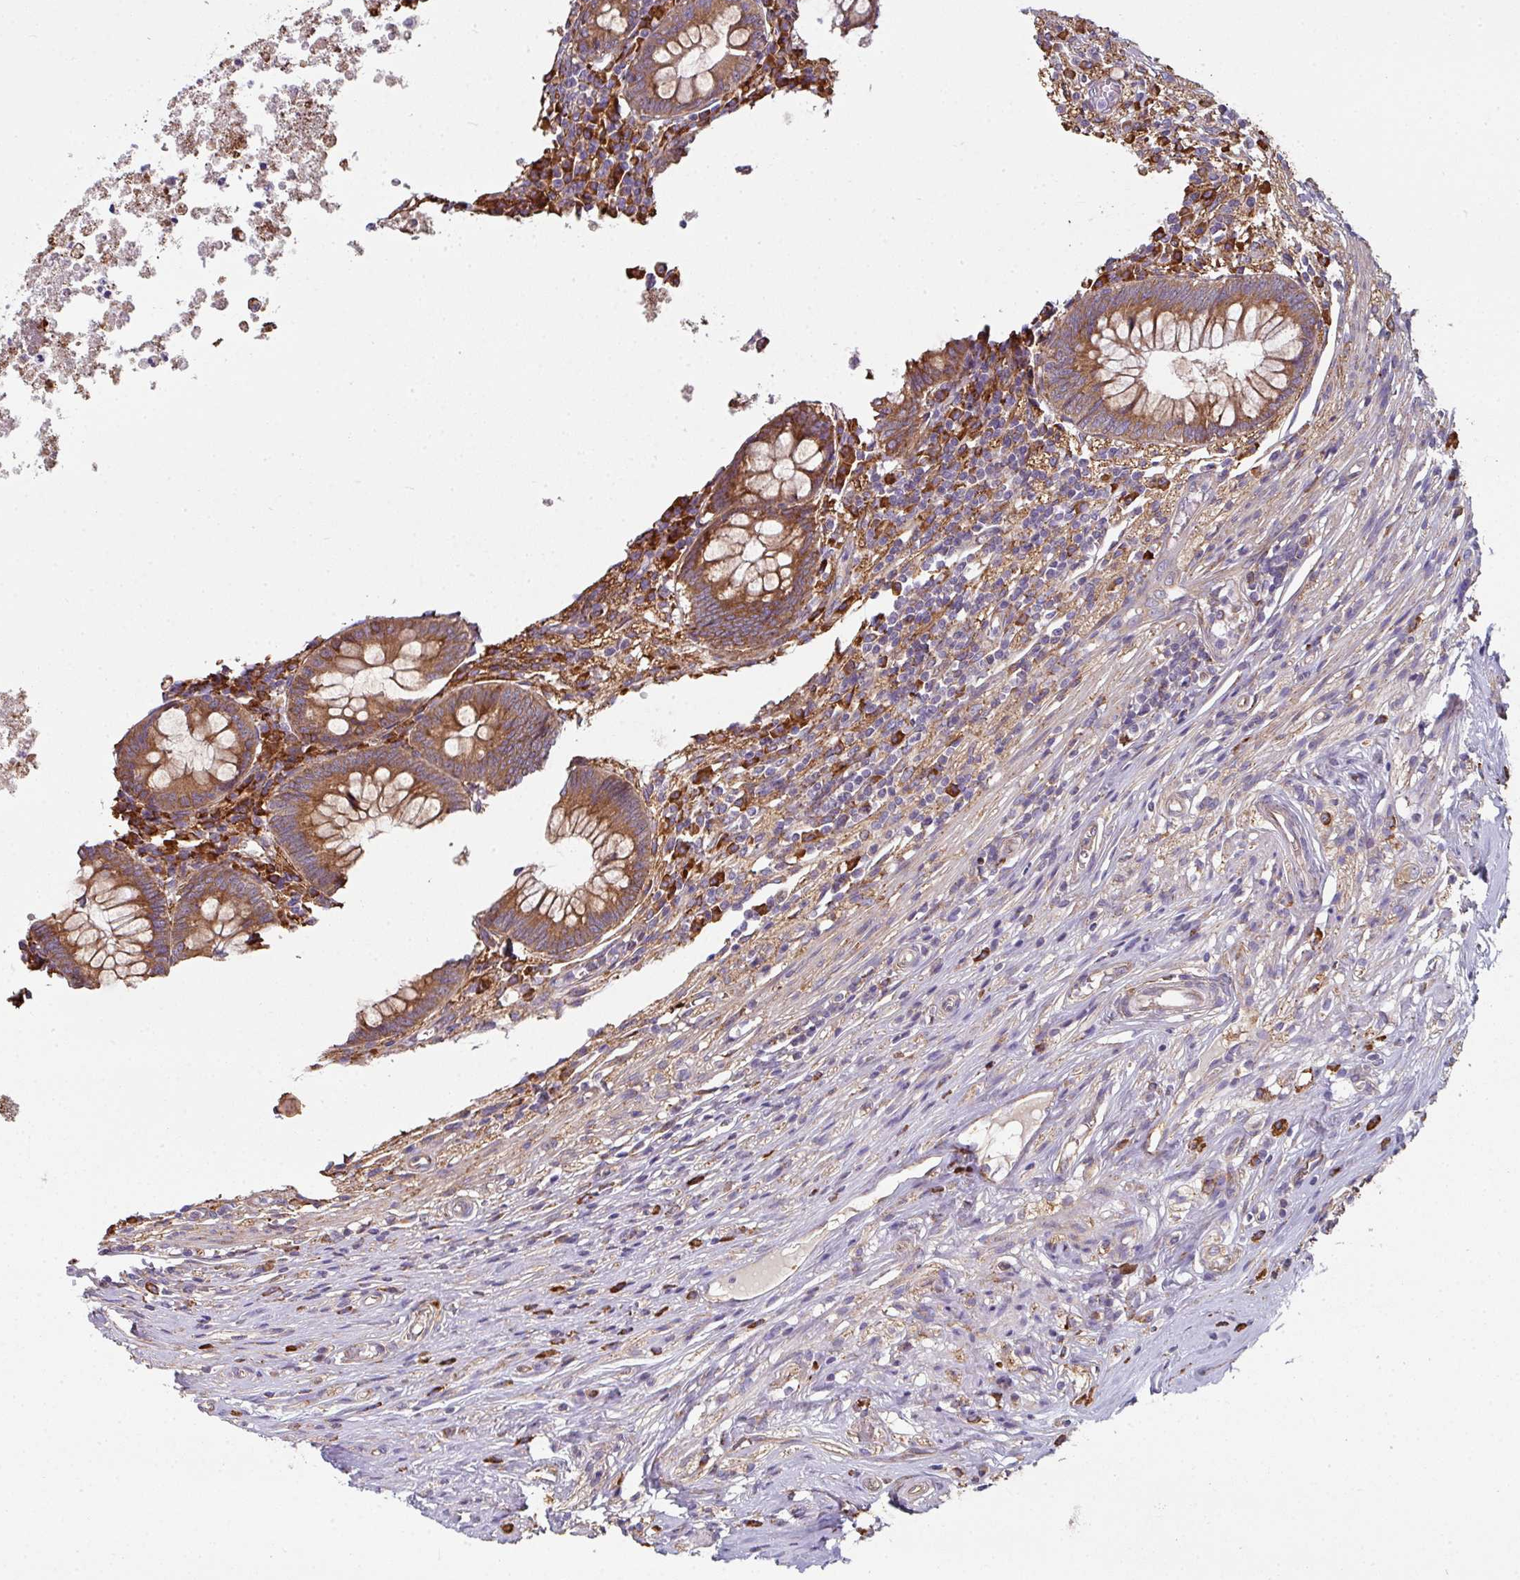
{"staining": {"intensity": "moderate", "quantity": ">75%", "location": "cytoplasmic/membranous"}, "tissue": "appendix", "cell_type": "Glandular cells", "image_type": "normal", "snomed": [{"axis": "morphology", "description": "Normal tissue, NOS"}, {"axis": "topography", "description": "Appendix"}], "caption": "A high-resolution histopathology image shows IHC staining of unremarkable appendix, which reveals moderate cytoplasmic/membranous positivity in about >75% of glandular cells. Nuclei are stained in blue.", "gene": "FAT4", "patient": {"sex": "male", "age": 83}}